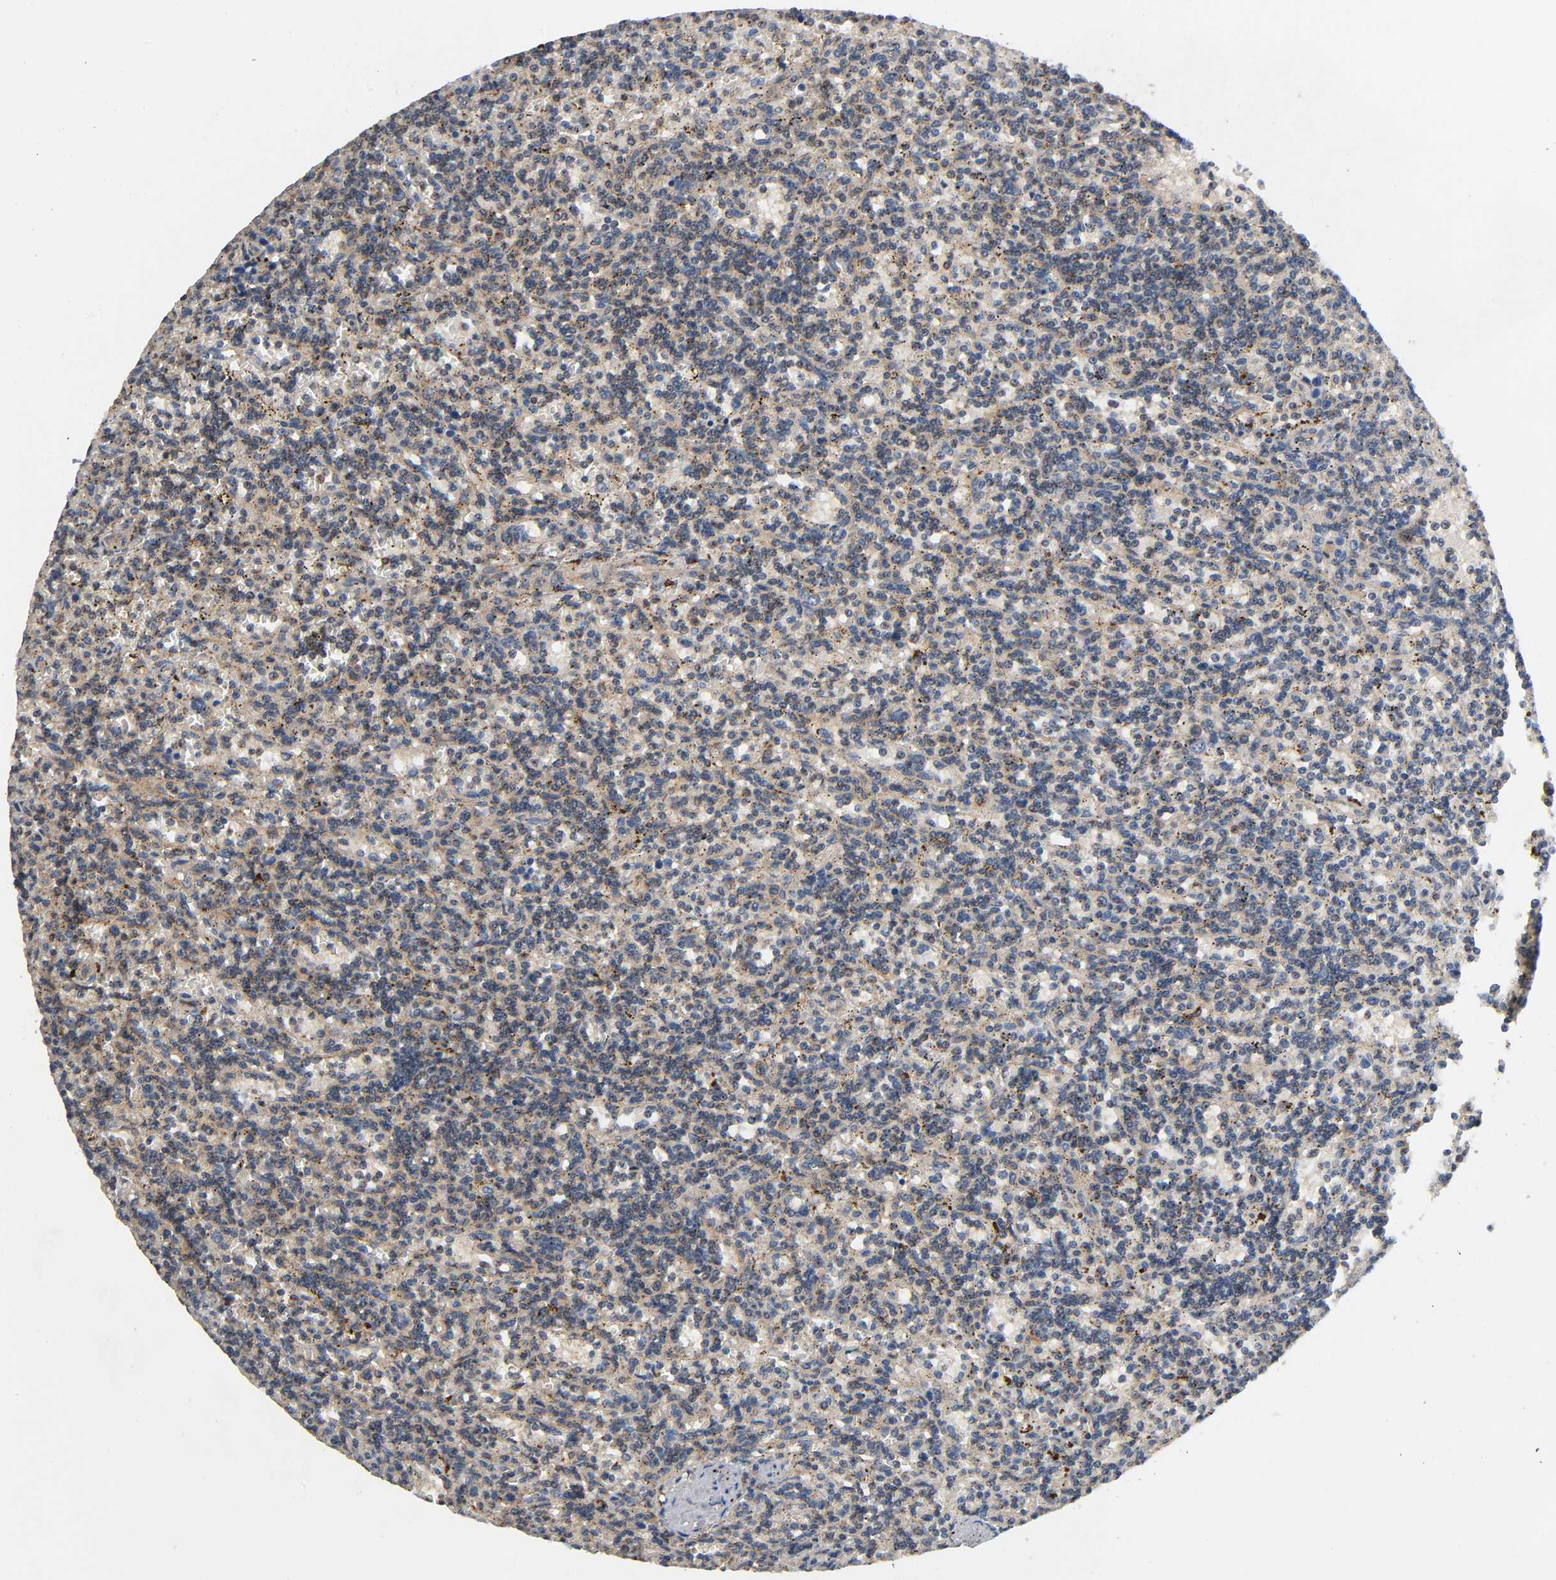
{"staining": {"intensity": "weak", "quantity": "25%-75%", "location": "cytoplasmic/membranous"}, "tissue": "lymphoma", "cell_type": "Tumor cells", "image_type": "cancer", "snomed": [{"axis": "morphology", "description": "Malignant lymphoma, non-Hodgkin's type, Low grade"}, {"axis": "topography", "description": "Spleen"}], "caption": "Lymphoma stained for a protein (brown) shows weak cytoplasmic/membranous positive positivity in approximately 25%-75% of tumor cells.", "gene": "IKBKB", "patient": {"sex": "male", "age": 73}}